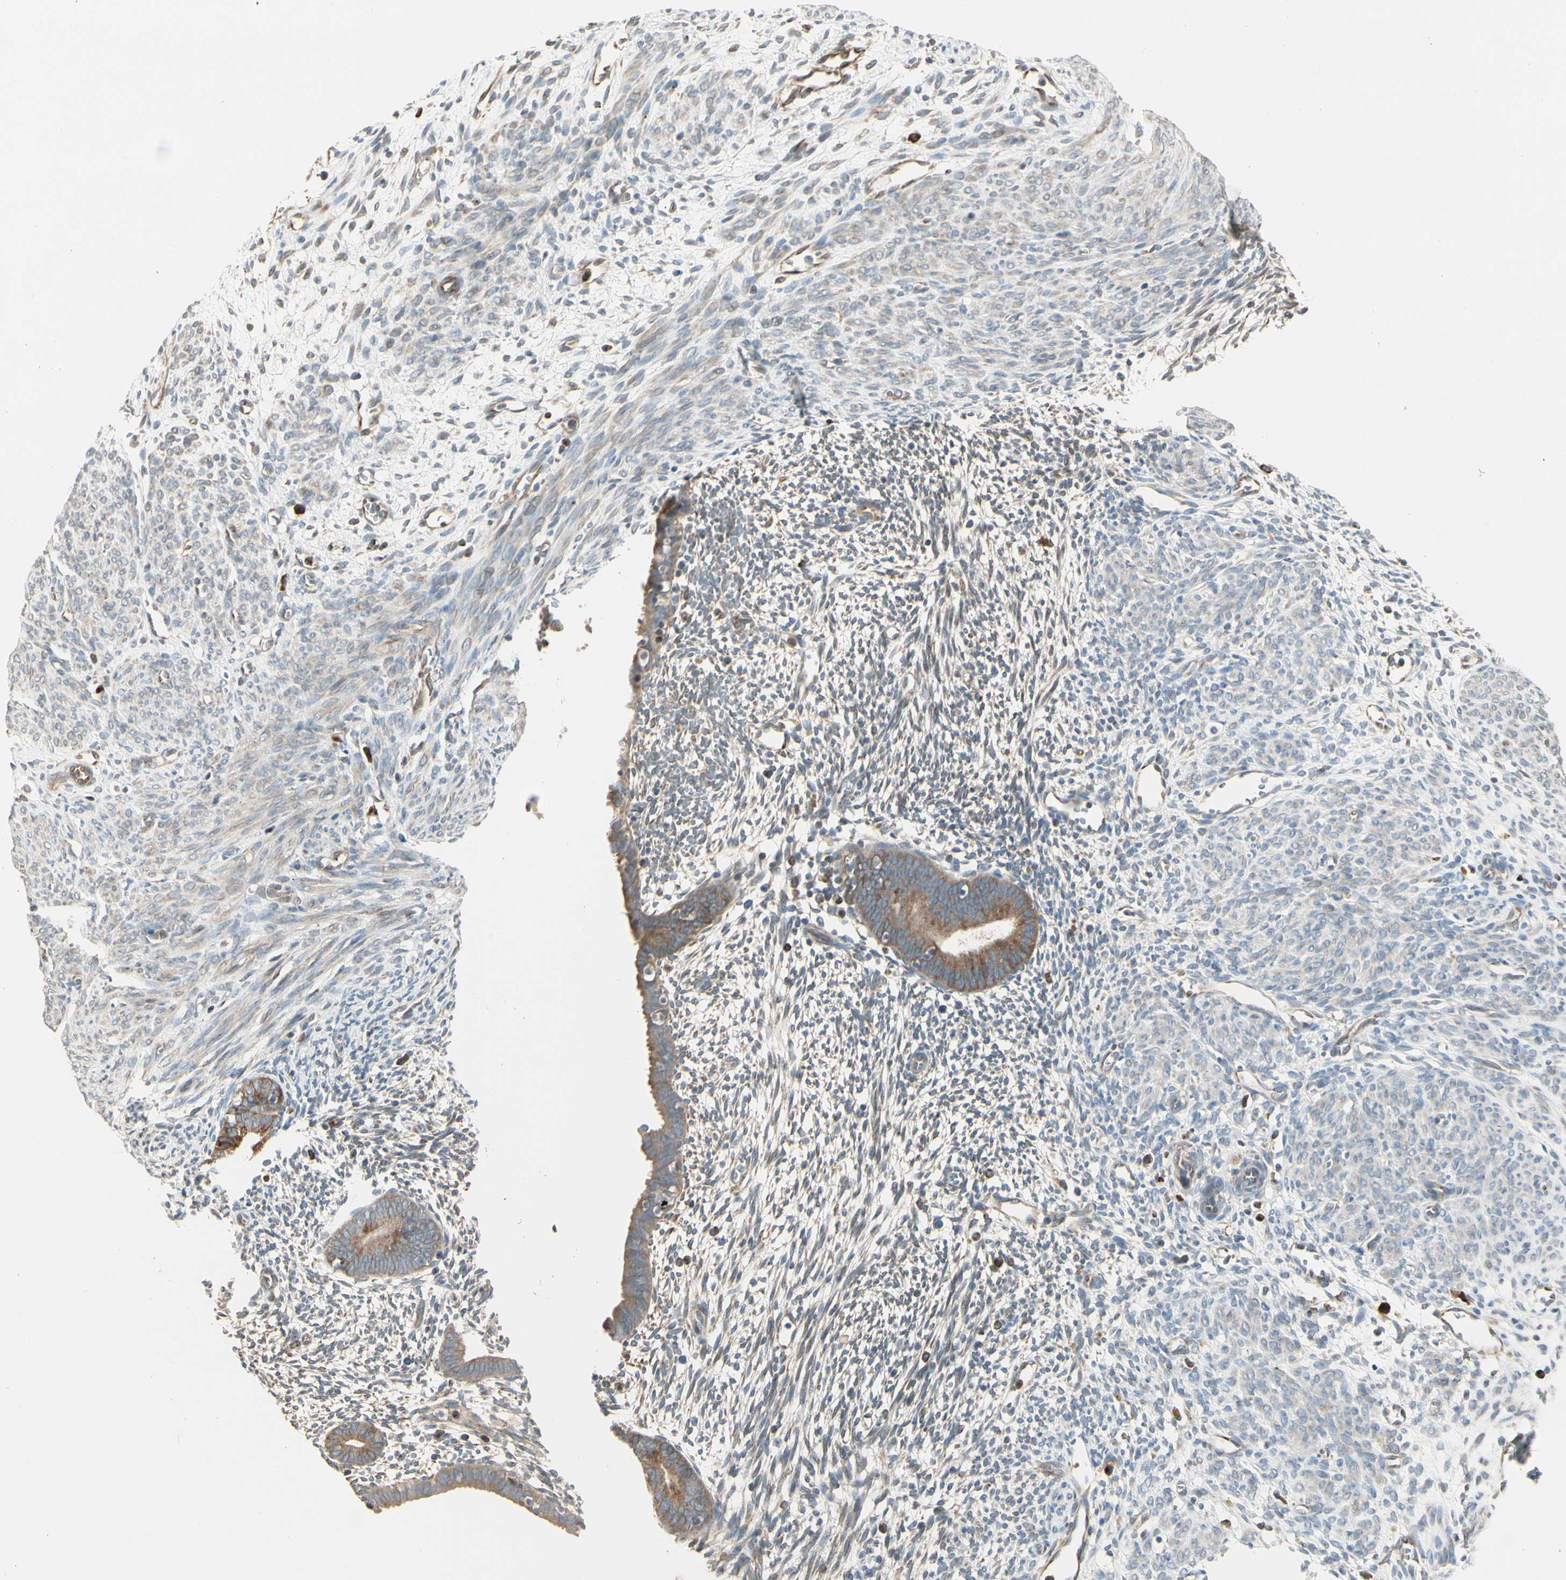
{"staining": {"intensity": "weak", "quantity": ">75%", "location": "cytoplasmic/membranous"}, "tissue": "endometrium", "cell_type": "Cells in endometrial stroma", "image_type": "normal", "snomed": [{"axis": "morphology", "description": "Normal tissue, NOS"}, {"axis": "morphology", "description": "Atrophy, NOS"}, {"axis": "topography", "description": "Uterus"}, {"axis": "topography", "description": "Endometrium"}], "caption": "An image of human endometrium stained for a protein reveals weak cytoplasmic/membranous brown staining in cells in endometrial stroma. (Brightfield microscopy of DAB IHC at high magnification).", "gene": "NUCB2", "patient": {"sex": "female", "age": 68}}